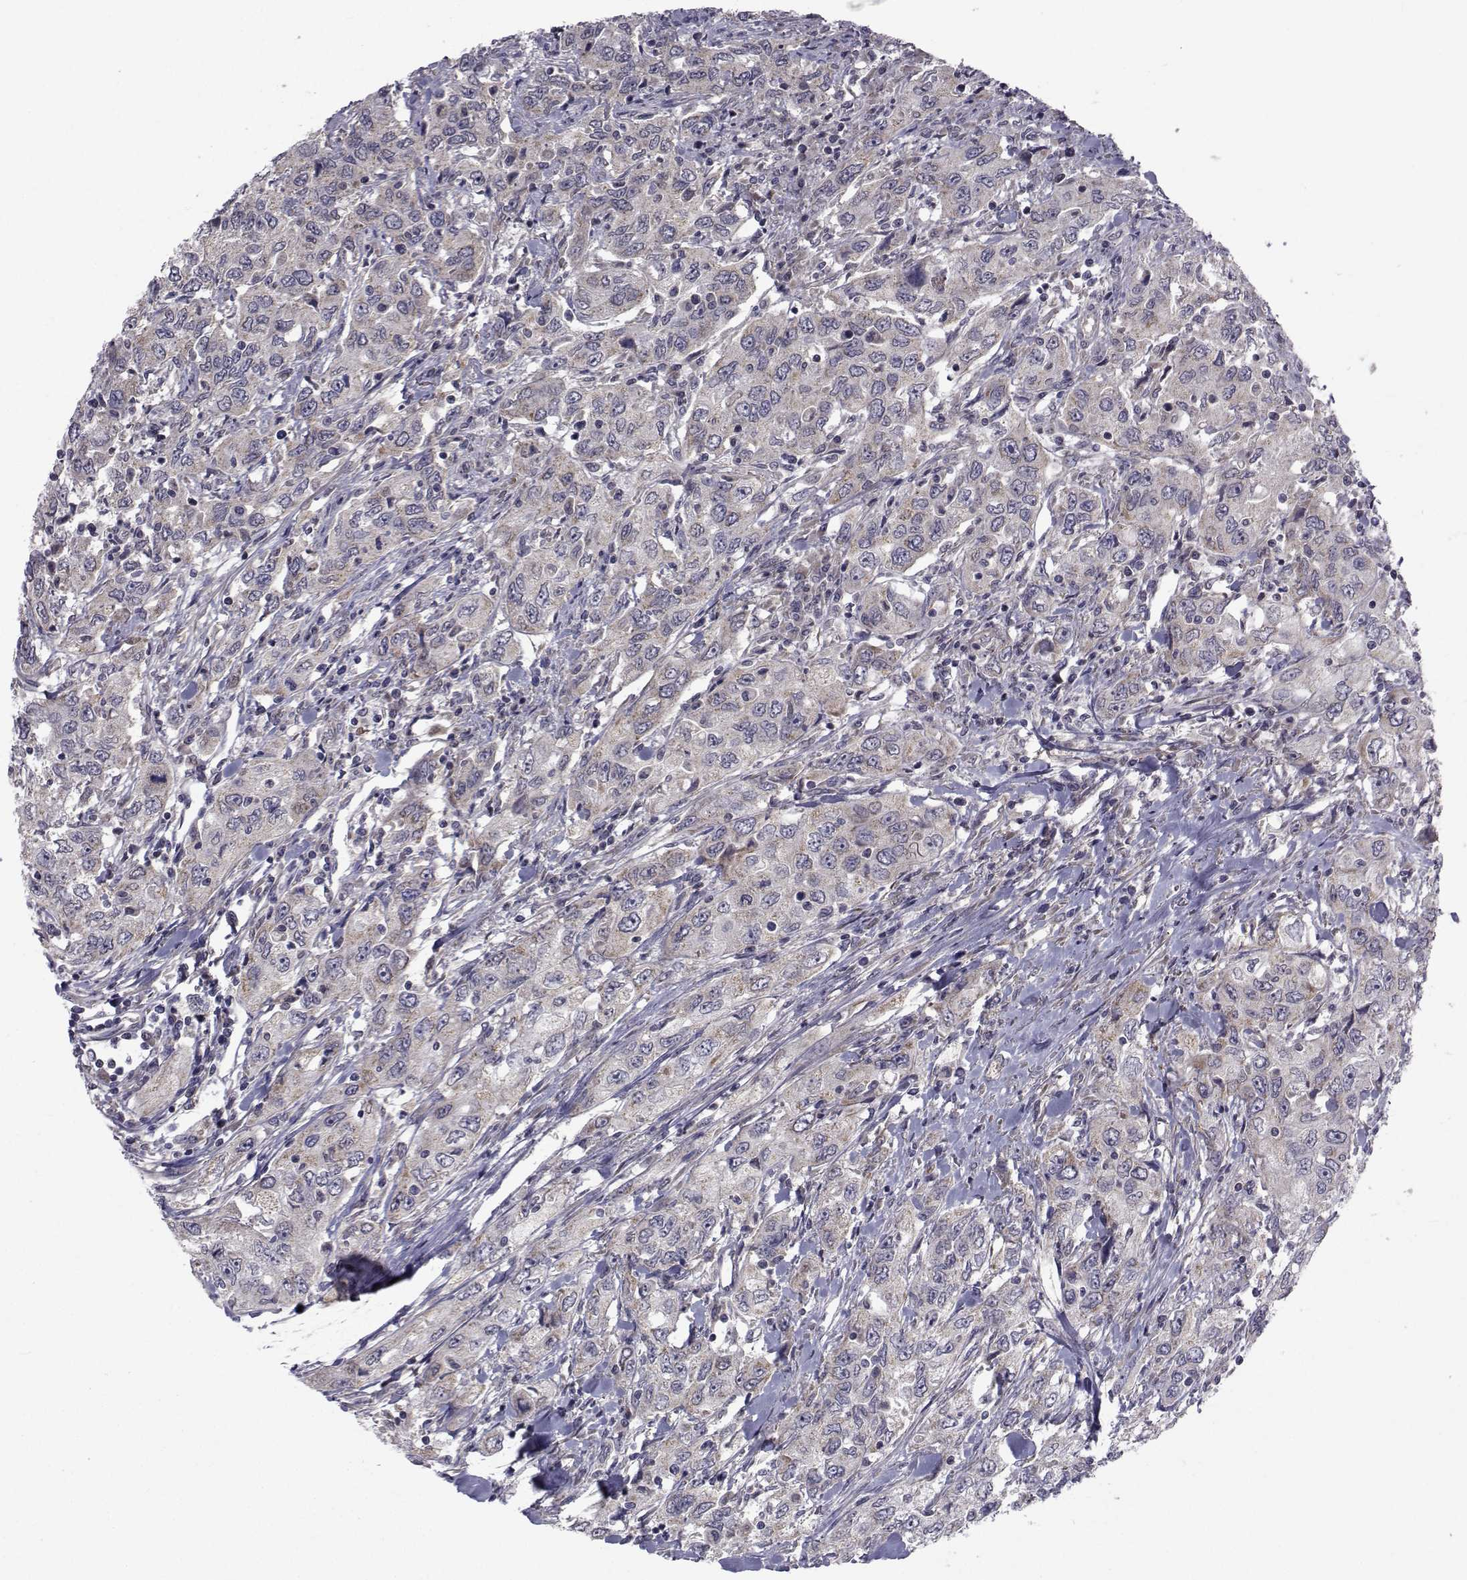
{"staining": {"intensity": "weak", "quantity": "<25%", "location": "cytoplasmic/membranous"}, "tissue": "urothelial cancer", "cell_type": "Tumor cells", "image_type": "cancer", "snomed": [{"axis": "morphology", "description": "Urothelial carcinoma, High grade"}, {"axis": "topography", "description": "Urinary bladder"}], "caption": "Urothelial carcinoma (high-grade) was stained to show a protein in brown. There is no significant staining in tumor cells.", "gene": "CFAP74", "patient": {"sex": "male", "age": 76}}